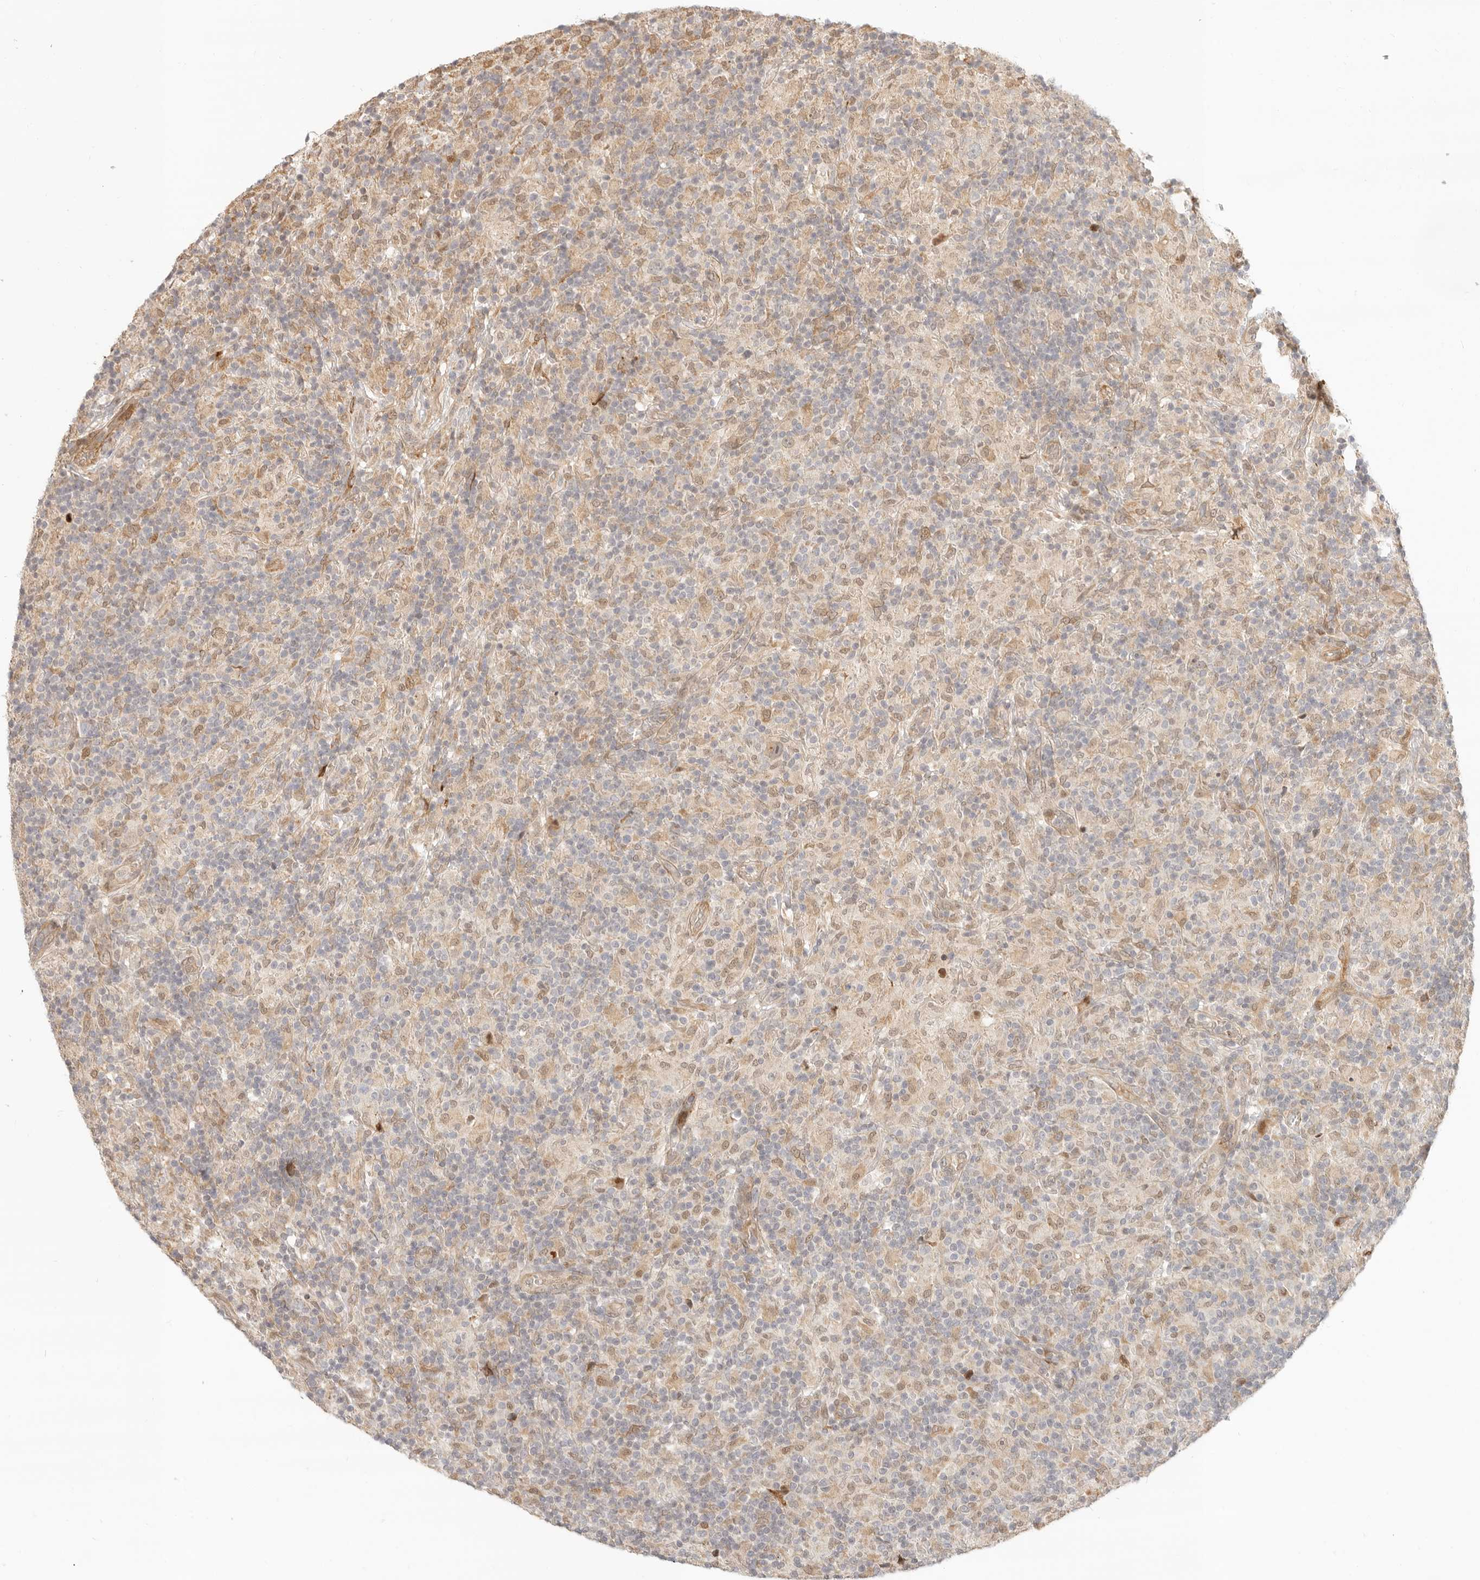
{"staining": {"intensity": "weak", "quantity": "<25%", "location": "nuclear"}, "tissue": "lymphoma", "cell_type": "Tumor cells", "image_type": "cancer", "snomed": [{"axis": "morphology", "description": "Hodgkin's disease, NOS"}, {"axis": "topography", "description": "Lymph node"}], "caption": "Immunohistochemistry (IHC) of lymphoma shows no staining in tumor cells.", "gene": "TUFT1", "patient": {"sex": "male", "age": 70}}